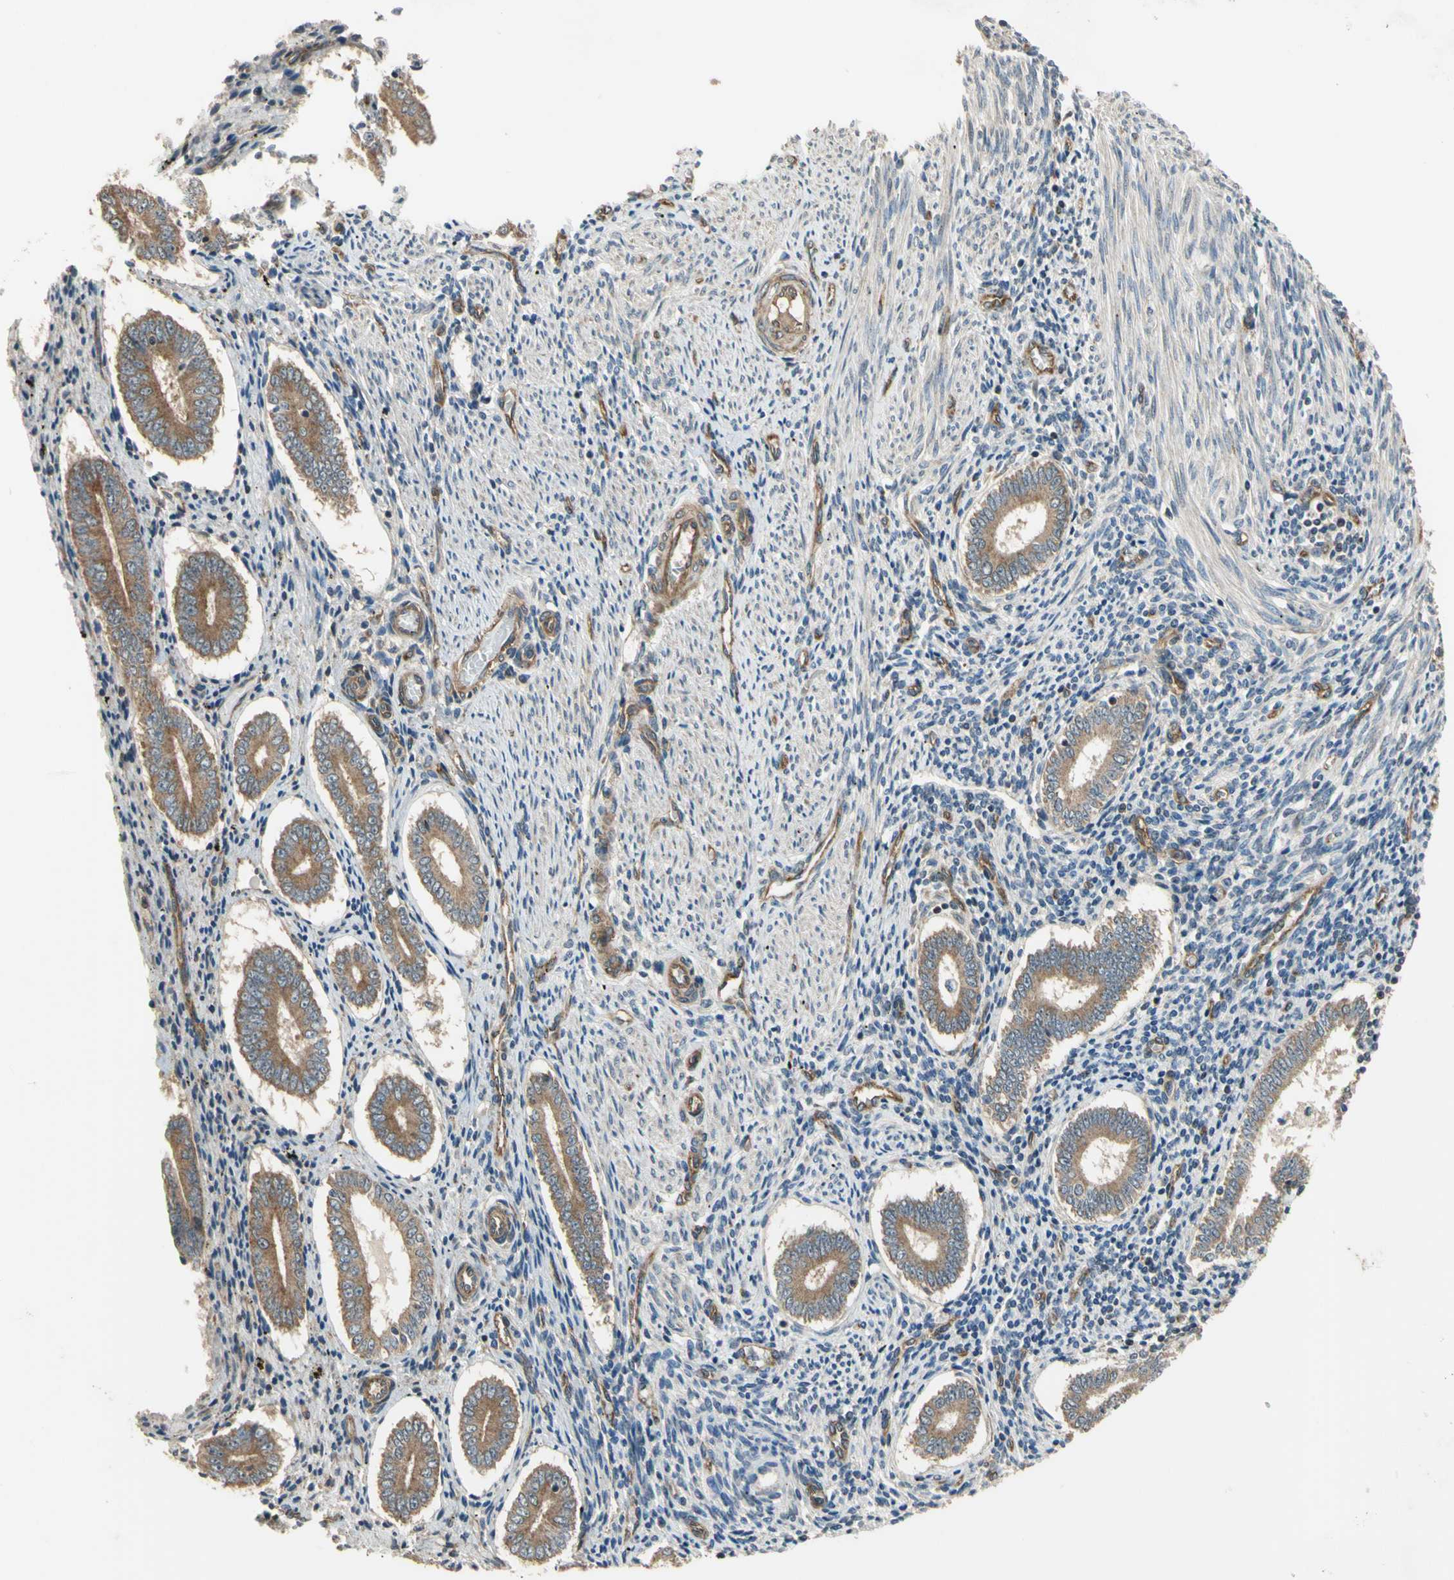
{"staining": {"intensity": "weak", "quantity": "25%-75%", "location": "cytoplasmic/membranous"}, "tissue": "endometrium", "cell_type": "Cells in endometrial stroma", "image_type": "normal", "snomed": [{"axis": "morphology", "description": "Normal tissue, NOS"}, {"axis": "topography", "description": "Endometrium"}], "caption": "Cells in endometrial stroma show low levels of weak cytoplasmic/membranous expression in about 25%-75% of cells in benign human endometrium.", "gene": "EFNB2", "patient": {"sex": "female", "age": 42}}